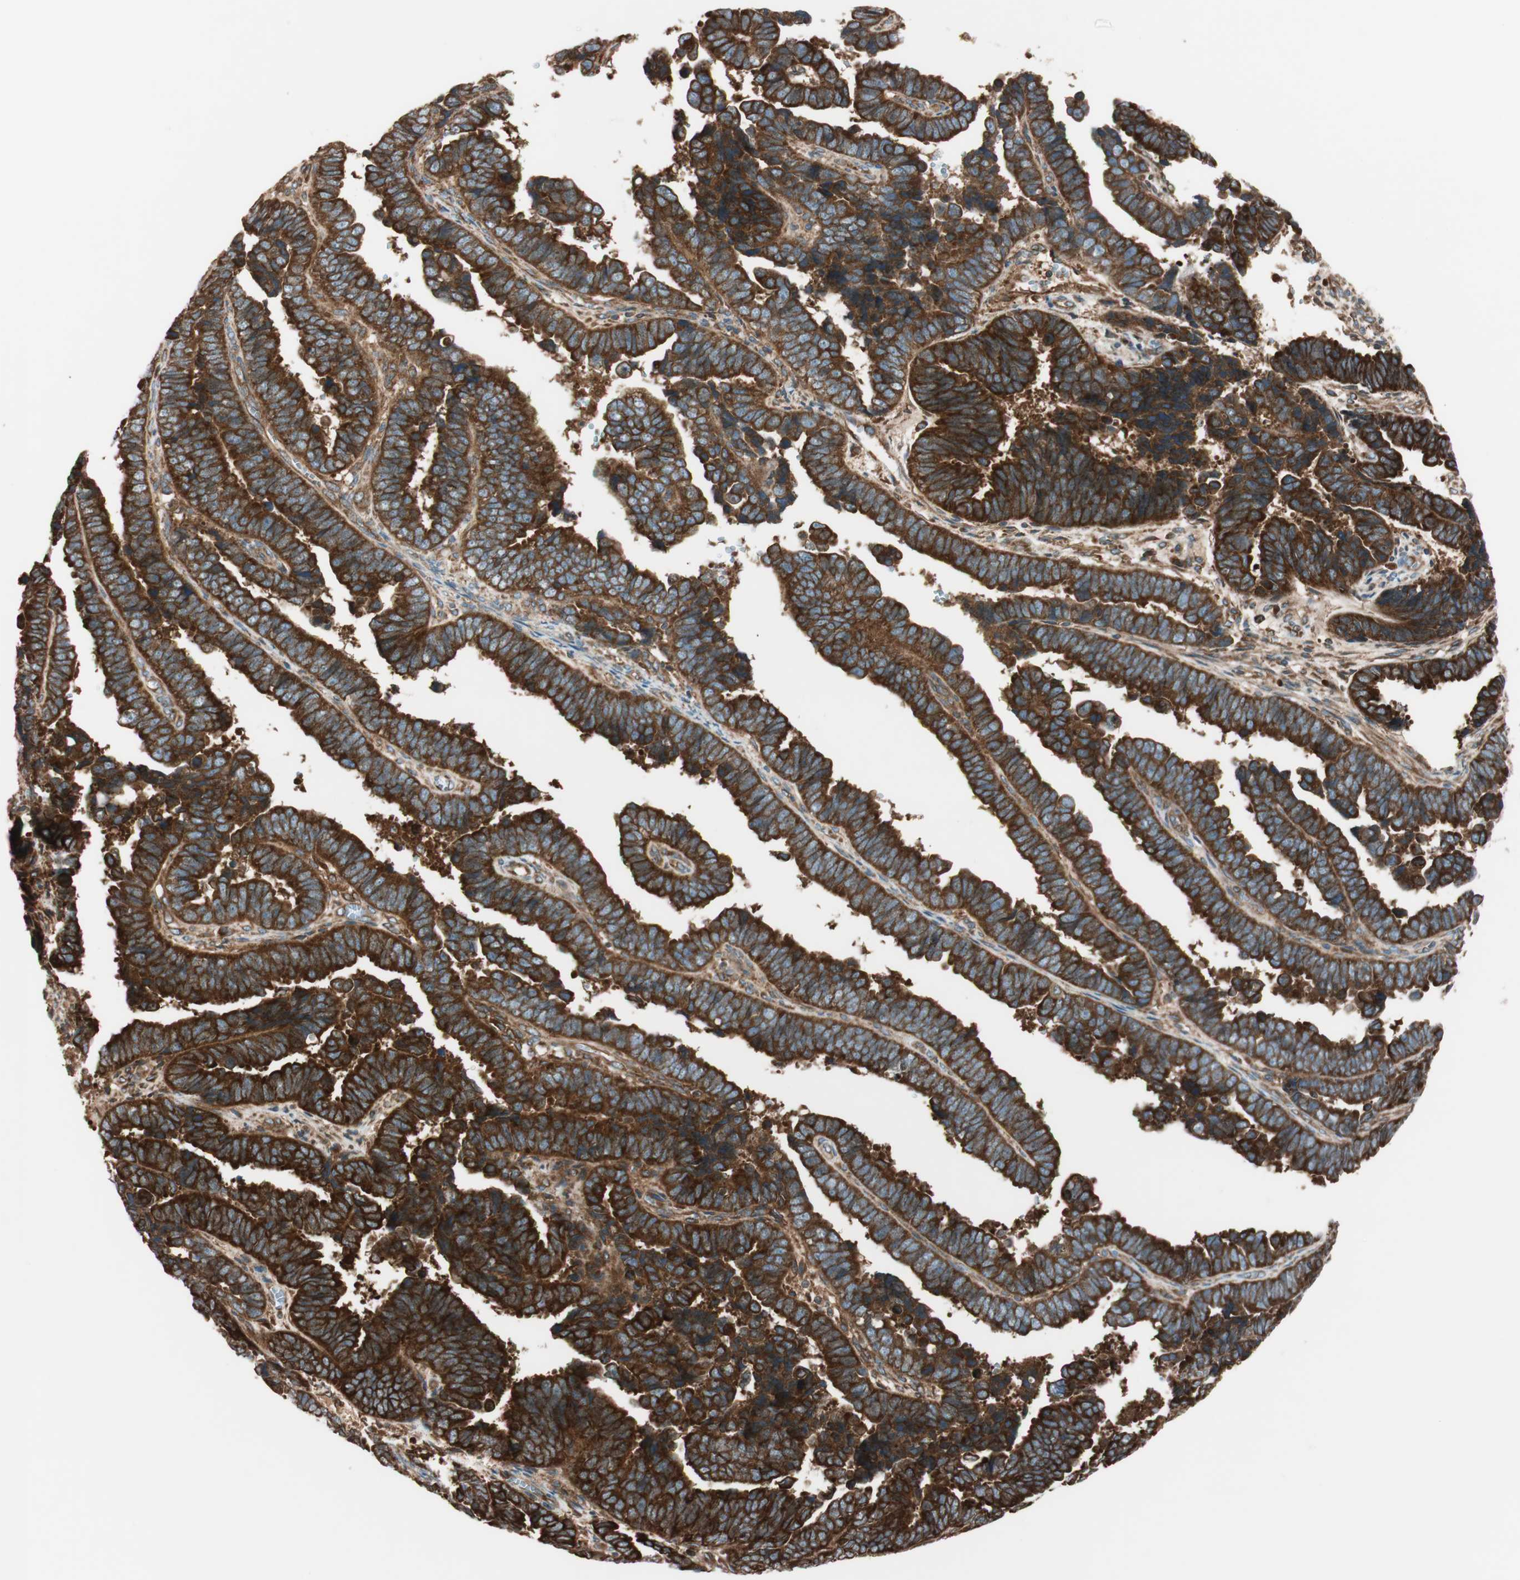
{"staining": {"intensity": "strong", "quantity": ">75%", "location": "cytoplasmic/membranous"}, "tissue": "endometrial cancer", "cell_type": "Tumor cells", "image_type": "cancer", "snomed": [{"axis": "morphology", "description": "Adenocarcinoma, NOS"}, {"axis": "topography", "description": "Endometrium"}], "caption": "A high-resolution image shows IHC staining of adenocarcinoma (endometrial), which demonstrates strong cytoplasmic/membranous positivity in about >75% of tumor cells. Nuclei are stained in blue.", "gene": "RAB5A", "patient": {"sex": "female", "age": 75}}